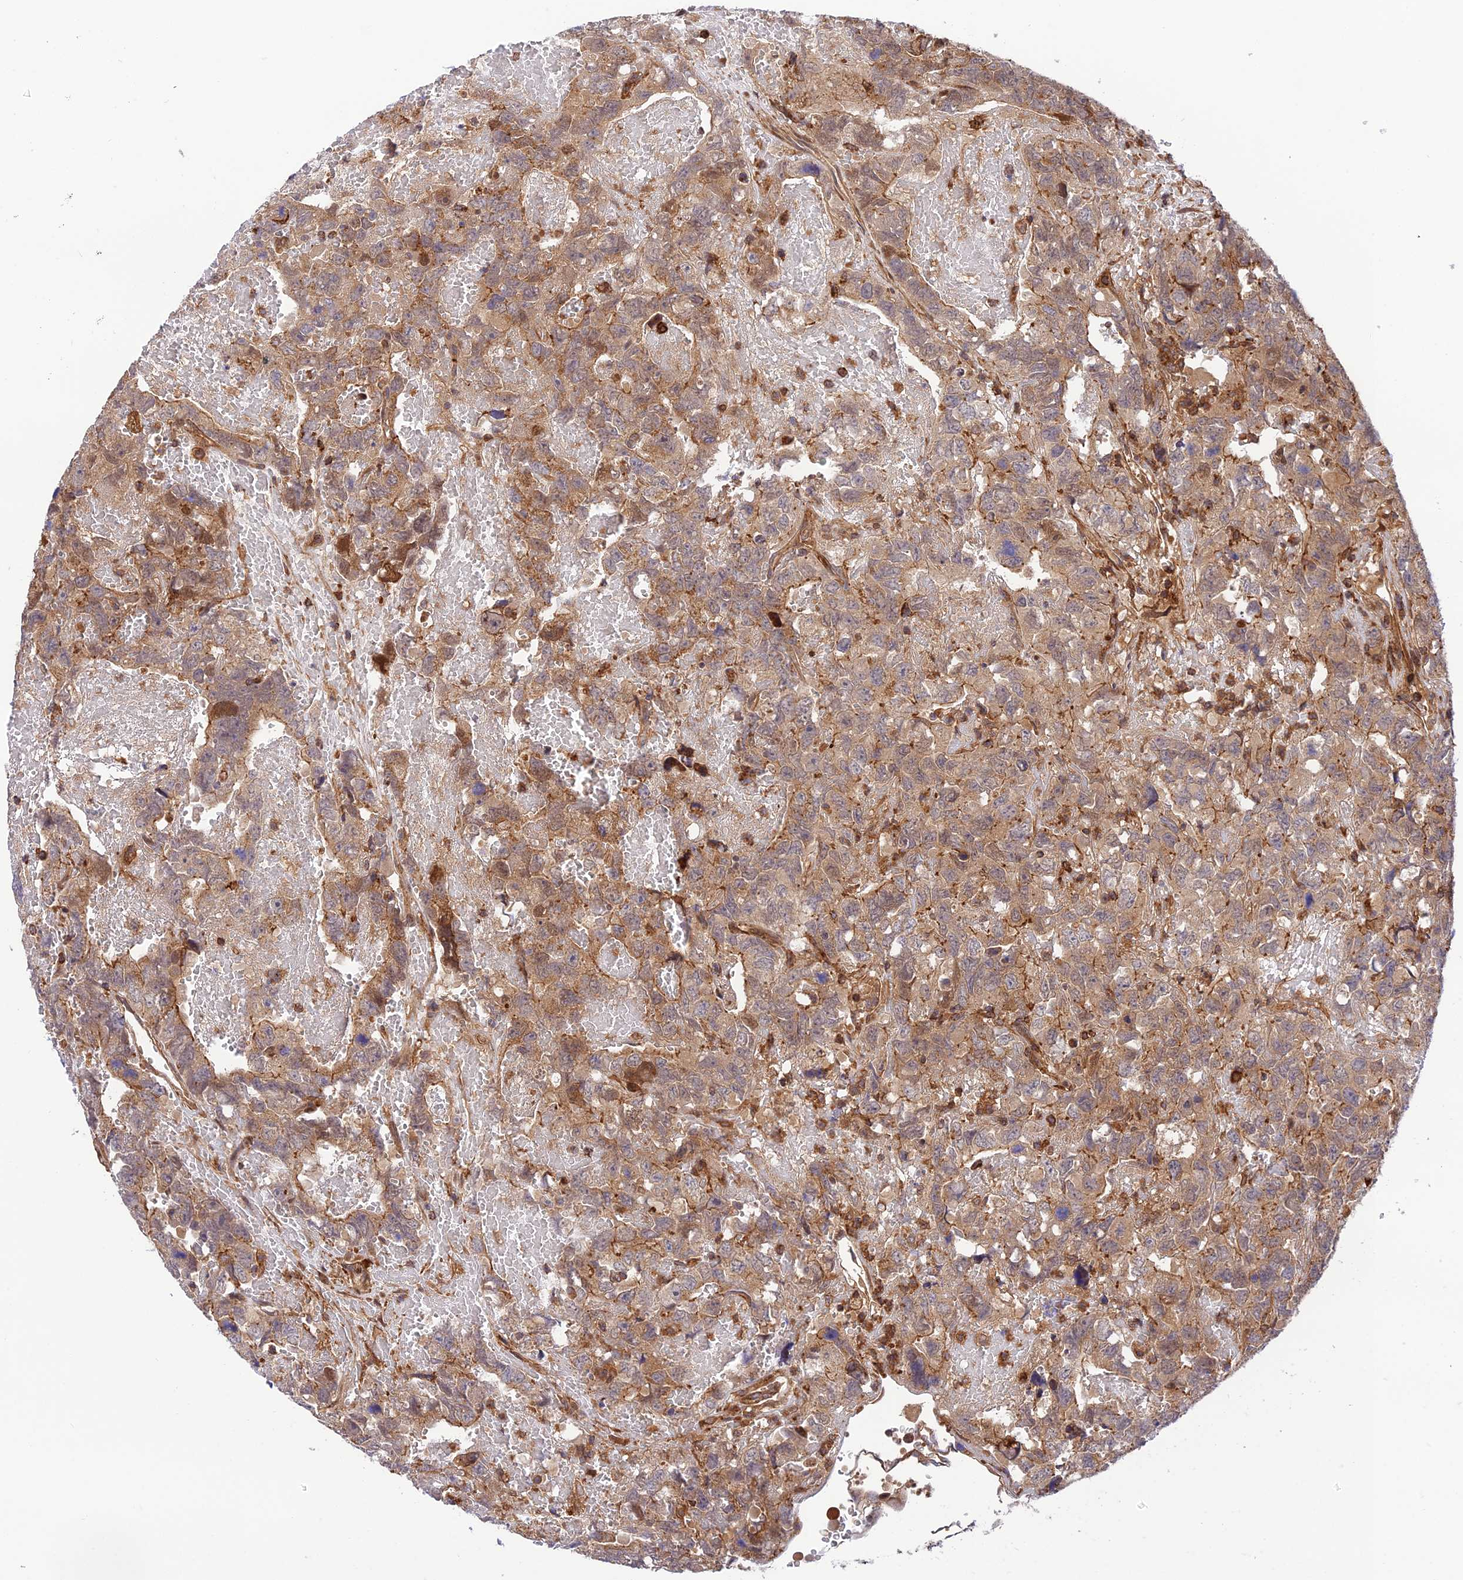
{"staining": {"intensity": "moderate", "quantity": ">75%", "location": "cytoplasmic/membranous"}, "tissue": "testis cancer", "cell_type": "Tumor cells", "image_type": "cancer", "snomed": [{"axis": "morphology", "description": "Carcinoma, Embryonal, NOS"}, {"axis": "topography", "description": "Testis"}], "caption": "IHC image of neoplastic tissue: testis cancer stained using immunohistochemistry exhibits medium levels of moderate protein expression localized specifically in the cytoplasmic/membranous of tumor cells, appearing as a cytoplasmic/membranous brown color.", "gene": "EVI5L", "patient": {"sex": "male", "age": 45}}